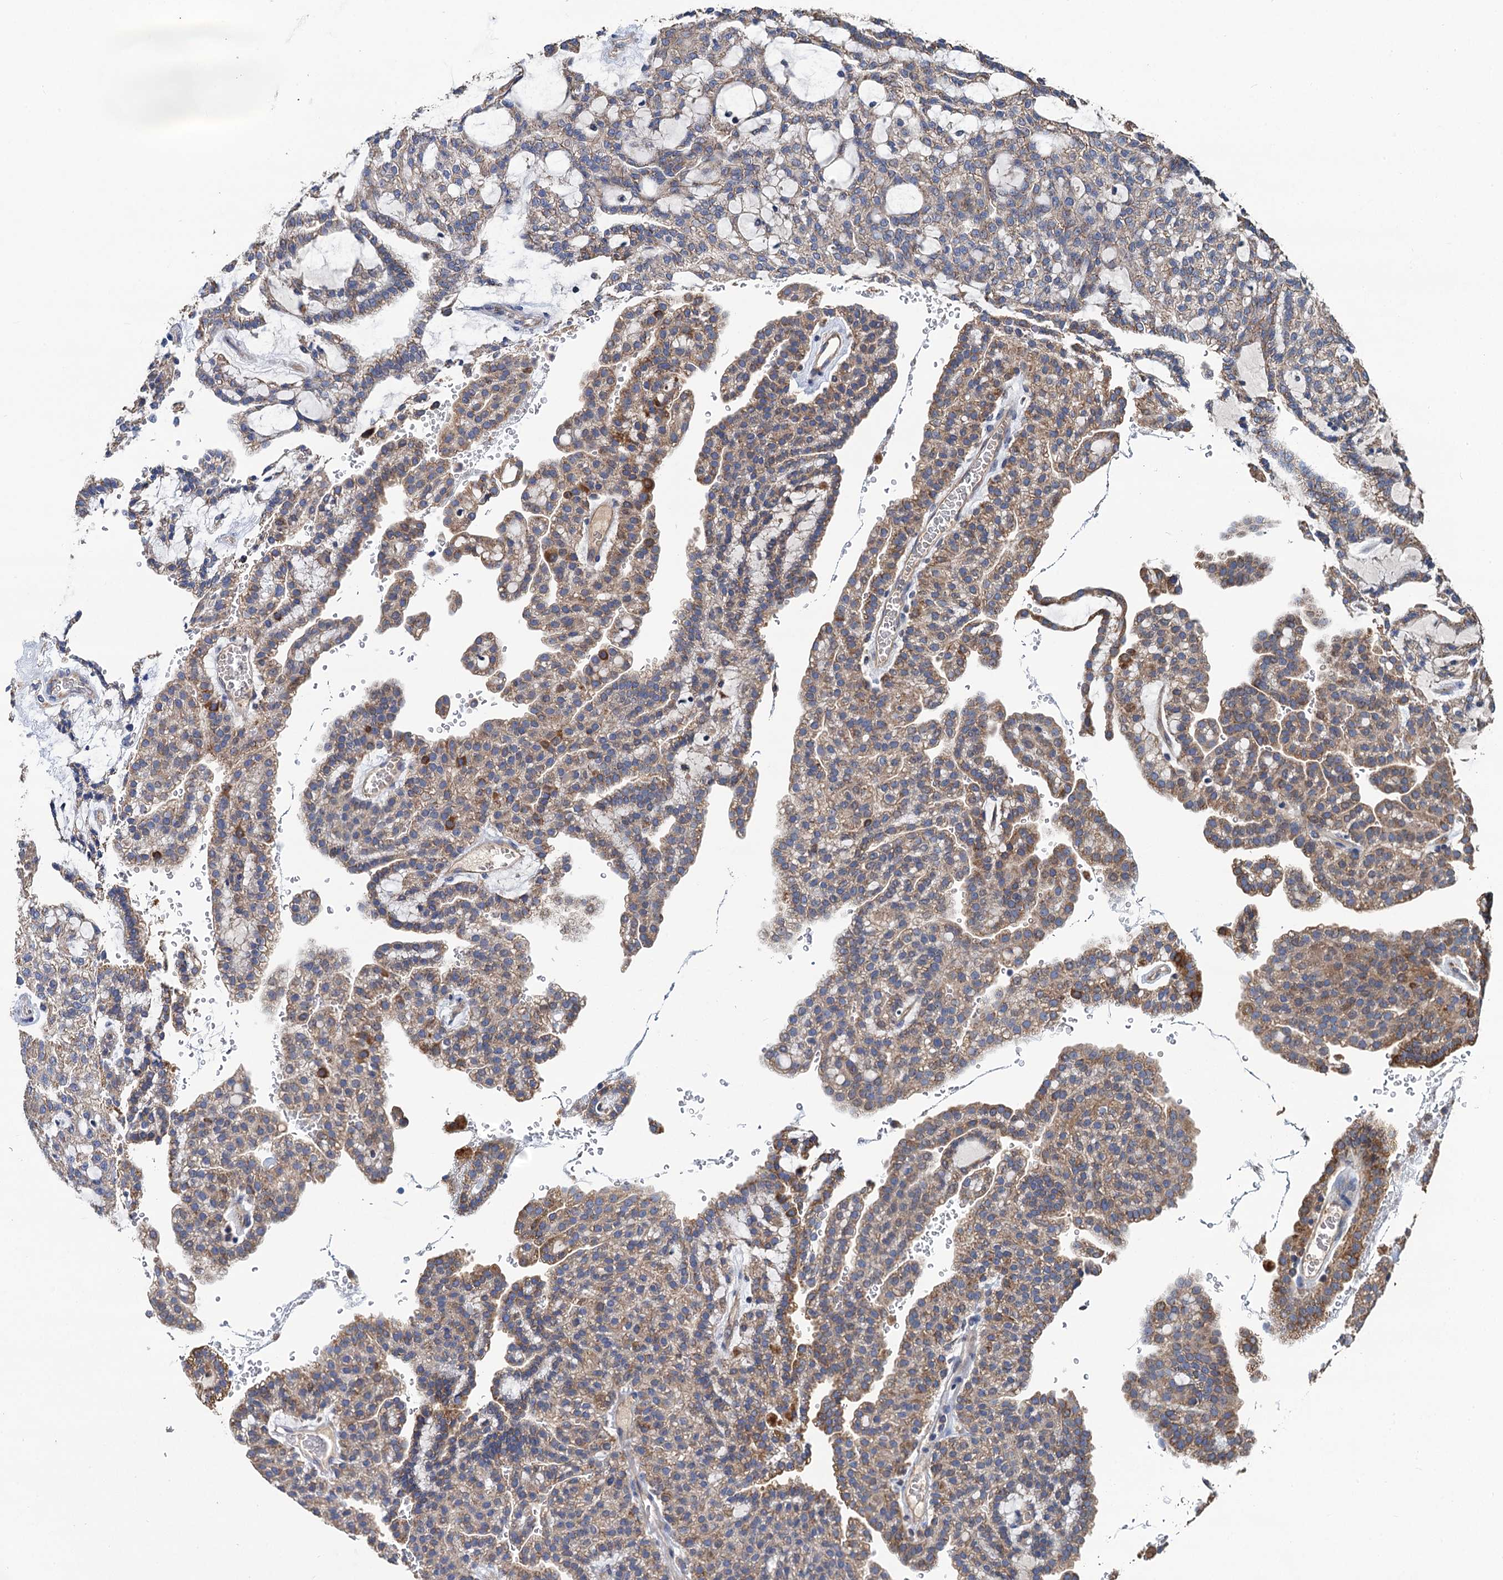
{"staining": {"intensity": "moderate", "quantity": "25%-75%", "location": "cytoplasmic/membranous"}, "tissue": "renal cancer", "cell_type": "Tumor cells", "image_type": "cancer", "snomed": [{"axis": "morphology", "description": "Adenocarcinoma, NOS"}, {"axis": "topography", "description": "Kidney"}], "caption": "Protein expression analysis of human renal cancer (adenocarcinoma) reveals moderate cytoplasmic/membranous expression in approximately 25%-75% of tumor cells.", "gene": "DGLUCY", "patient": {"sex": "male", "age": 63}}